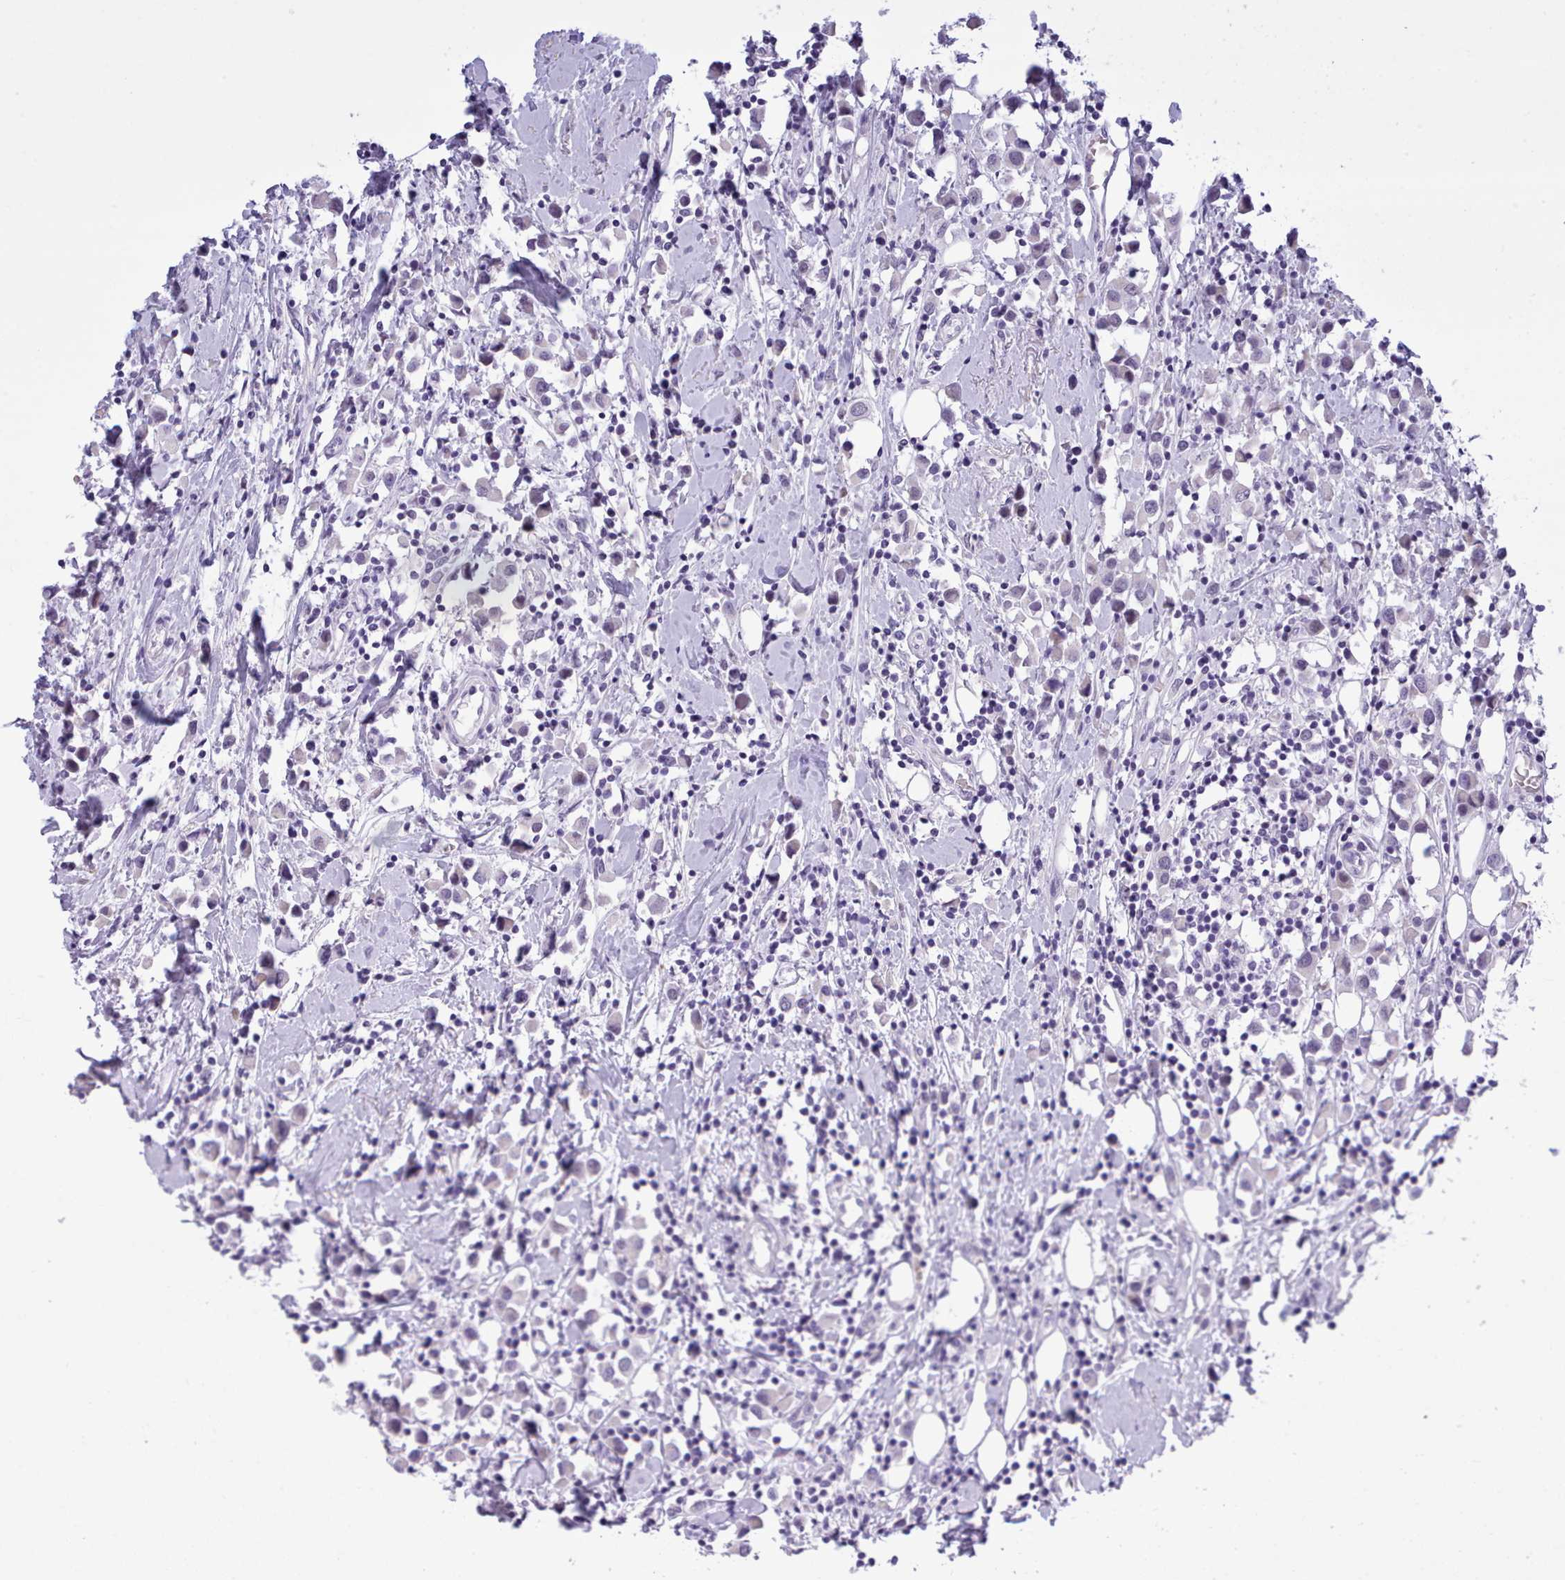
{"staining": {"intensity": "negative", "quantity": "none", "location": "none"}, "tissue": "breast cancer", "cell_type": "Tumor cells", "image_type": "cancer", "snomed": [{"axis": "morphology", "description": "Duct carcinoma"}, {"axis": "topography", "description": "Breast"}], "caption": "Immunohistochemical staining of human breast intraductal carcinoma reveals no significant expression in tumor cells.", "gene": "FBXO48", "patient": {"sex": "female", "age": 61}}